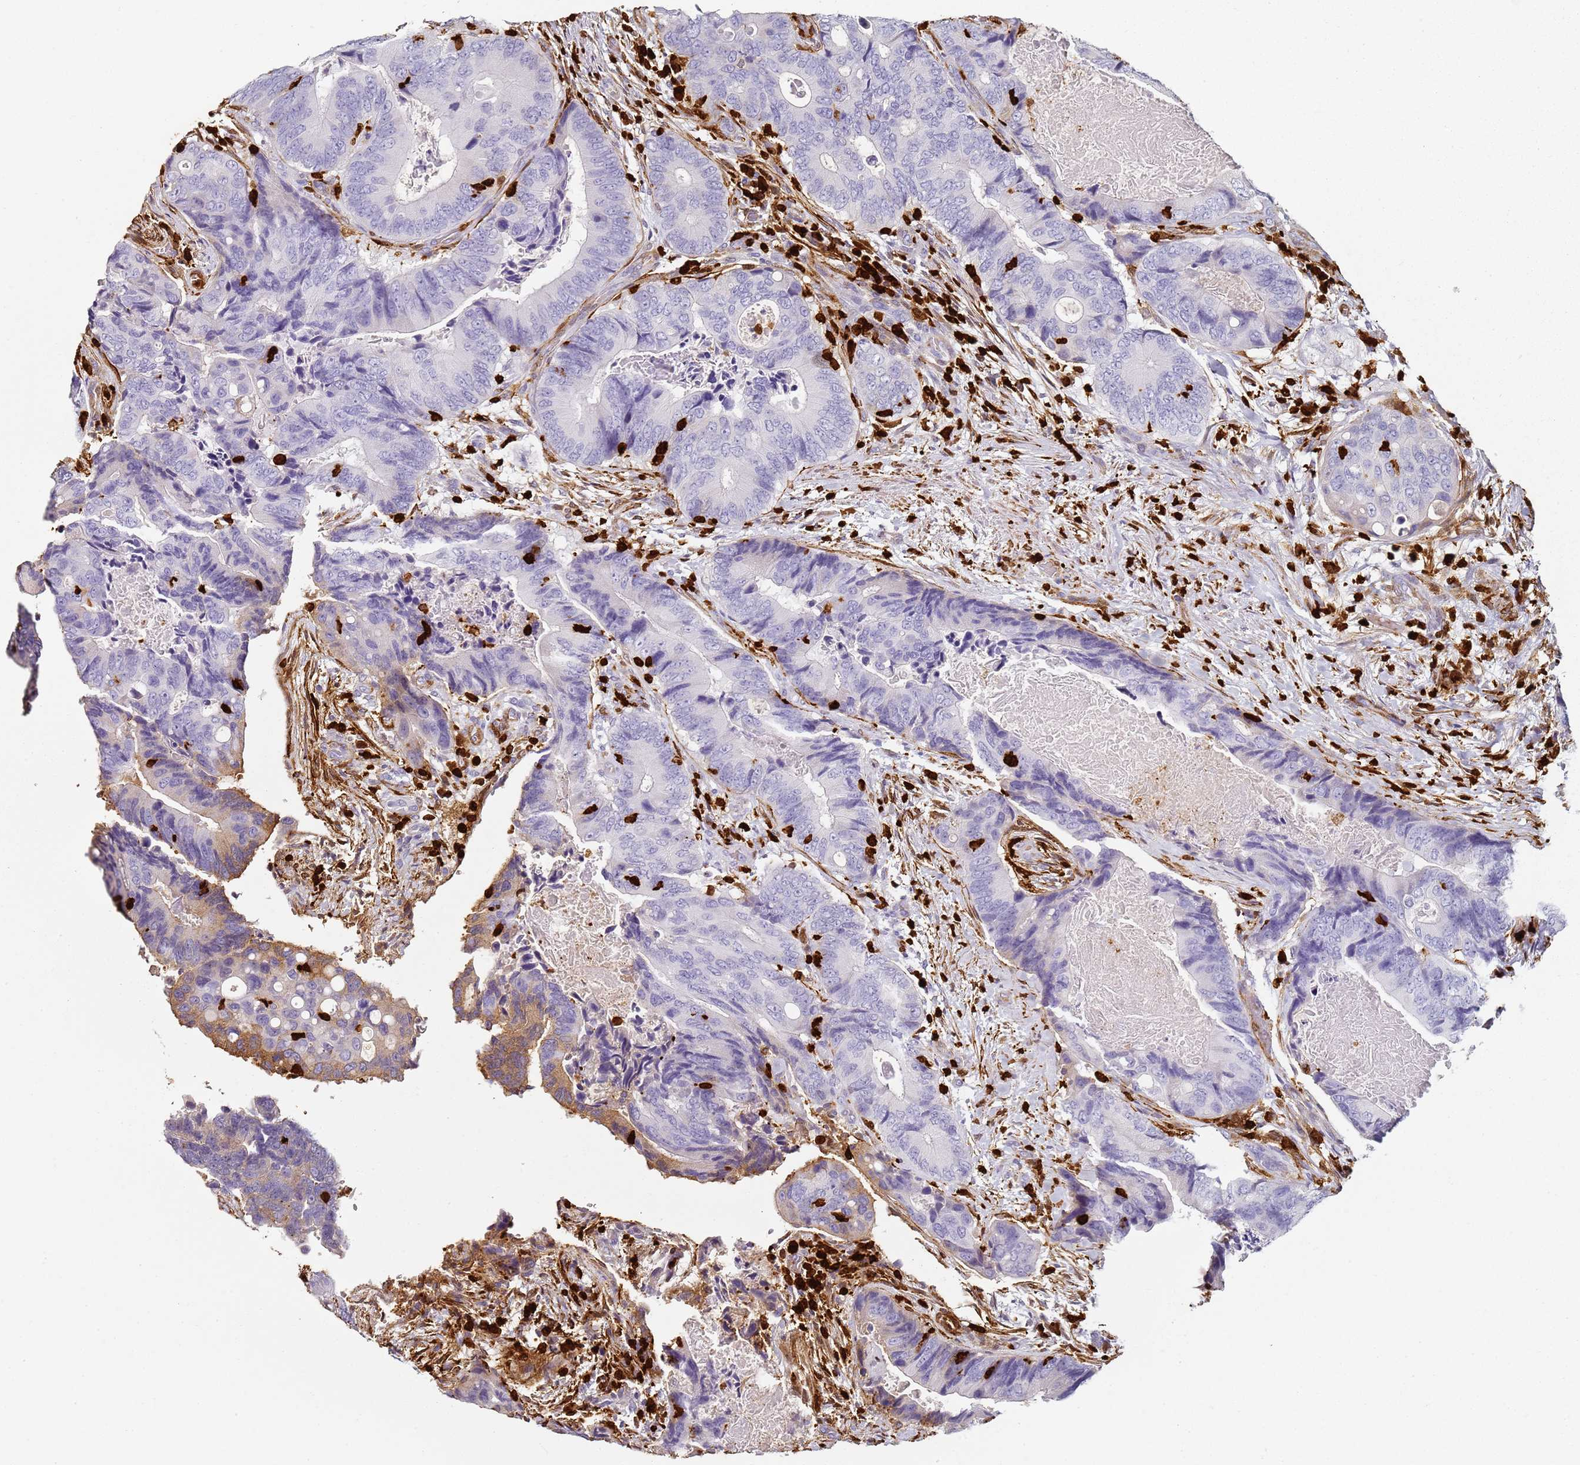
{"staining": {"intensity": "negative", "quantity": "none", "location": "none"}, "tissue": "colorectal cancer", "cell_type": "Tumor cells", "image_type": "cancer", "snomed": [{"axis": "morphology", "description": "Adenocarcinoma, NOS"}, {"axis": "topography", "description": "Colon"}], "caption": "Human colorectal cancer (adenocarcinoma) stained for a protein using immunohistochemistry demonstrates no positivity in tumor cells.", "gene": "S100A4", "patient": {"sex": "male", "age": 84}}